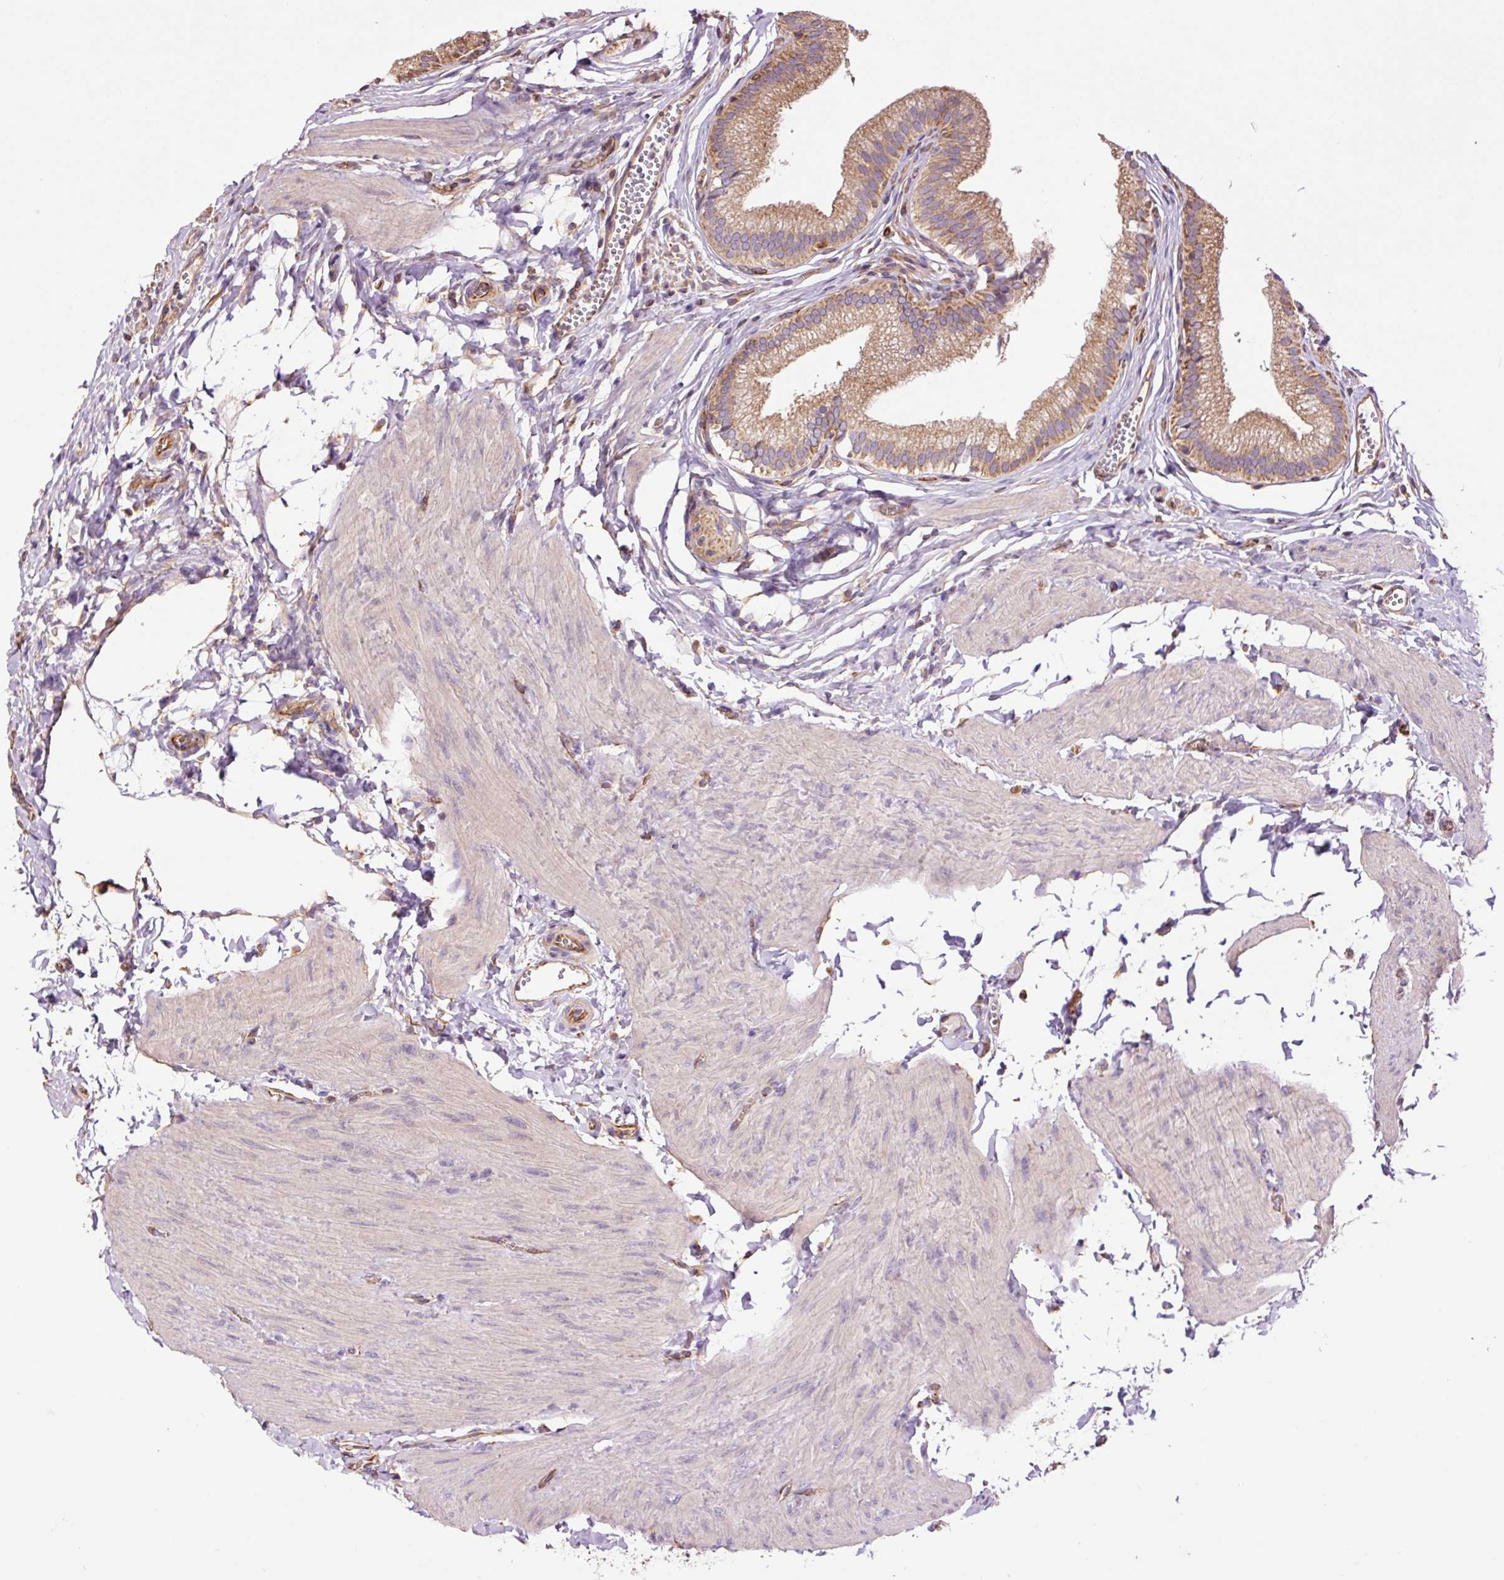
{"staining": {"intensity": "moderate", "quantity": ">75%", "location": "cytoplasmic/membranous"}, "tissue": "gallbladder", "cell_type": "Glandular cells", "image_type": "normal", "snomed": [{"axis": "morphology", "description": "Normal tissue, NOS"}, {"axis": "topography", "description": "Gallbladder"}, {"axis": "topography", "description": "Peripheral nerve tissue"}], "caption": "This micrograph exhibits immunohistochemistry (IHC) staining of unremarkable human gallbladder, with medium moderate cytoplasmic/membranous staining in about >75% of glandular cells.", "gene": "PCK2", "patient": {"sex": "male", "age": 17}}